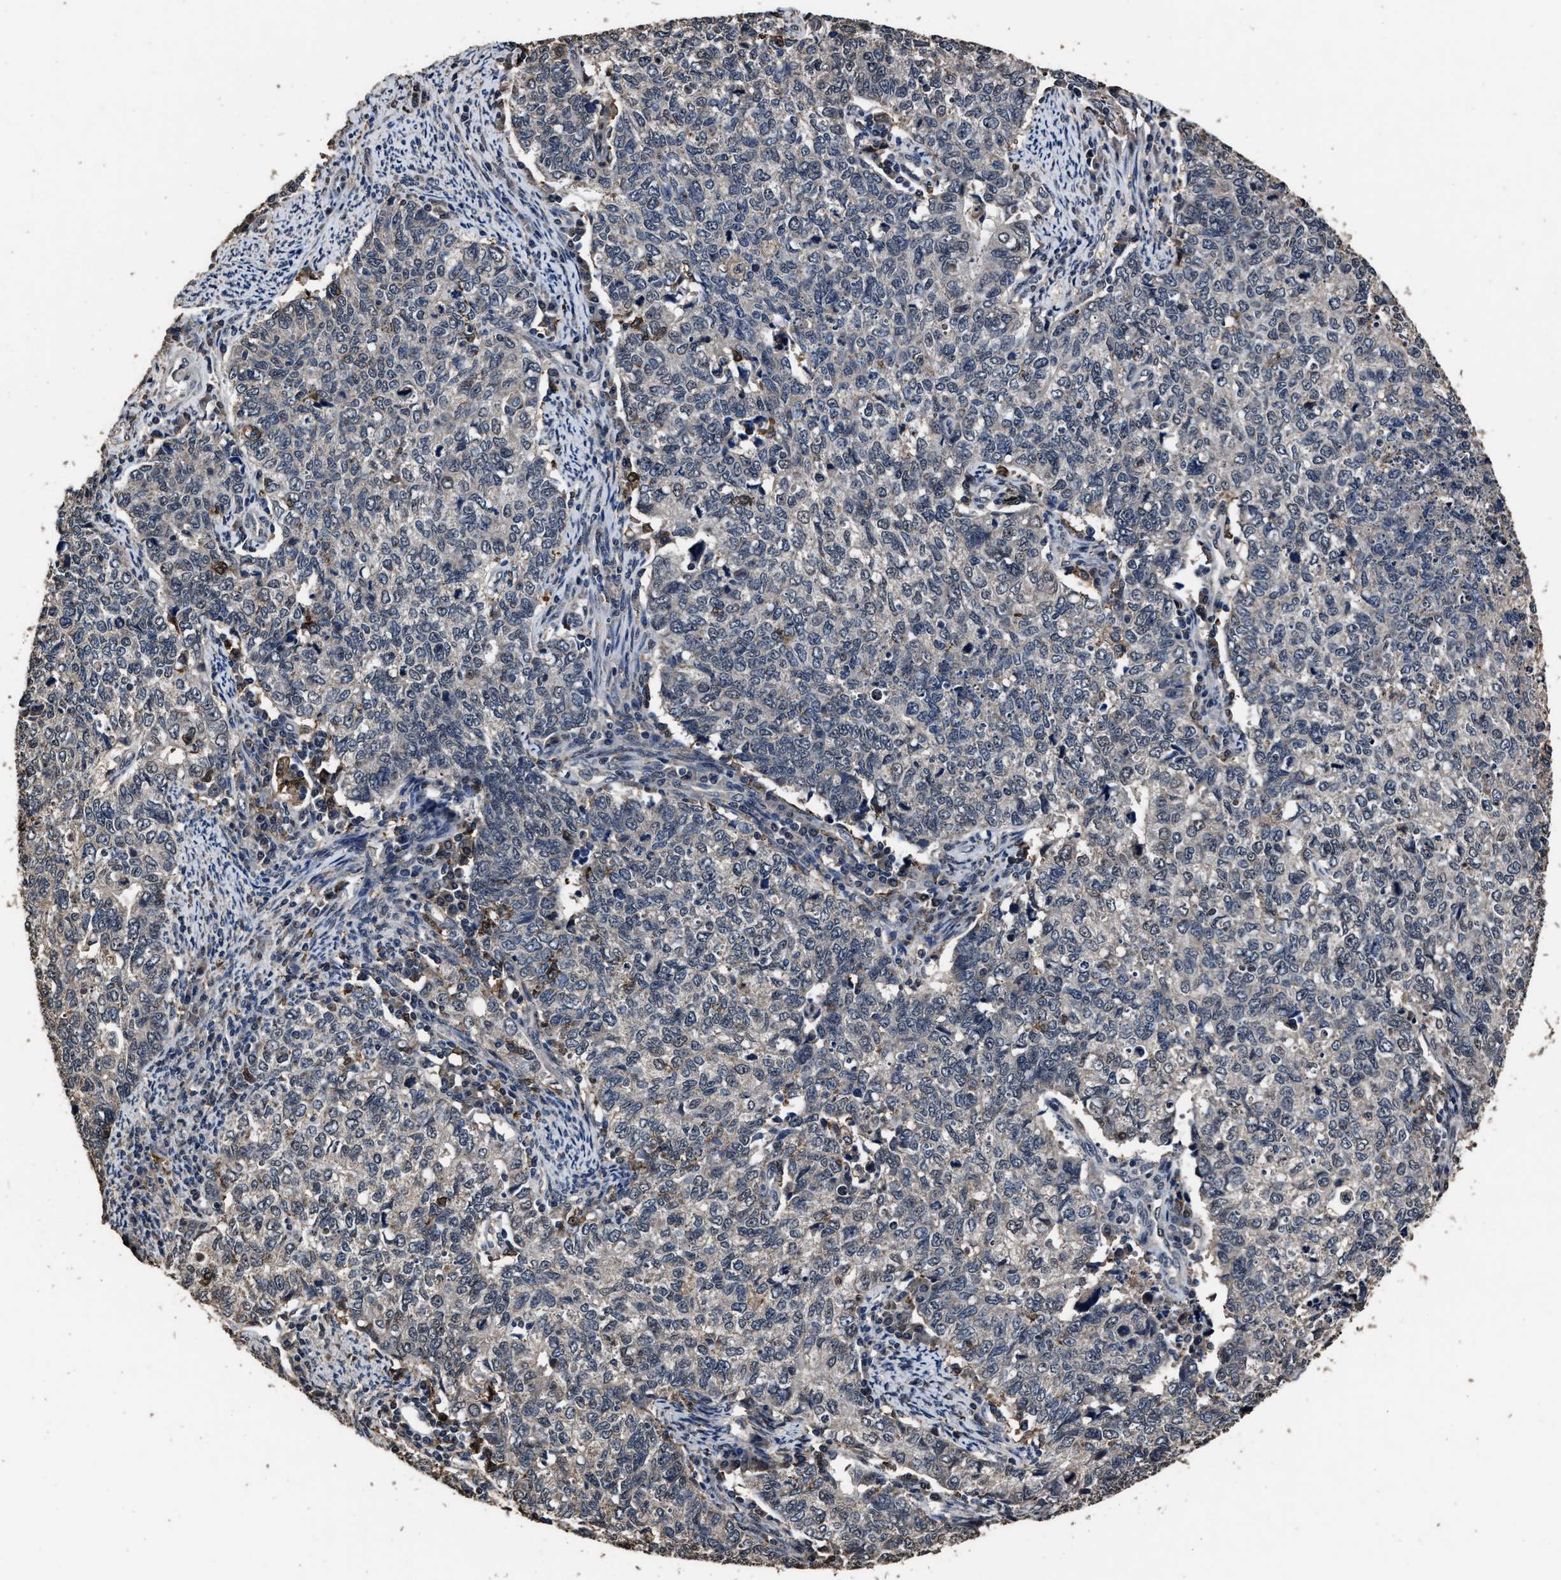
{"staining": {"intensity": "negative", "quantity": "none", "location": "none"}, "tissue": "cervical cancer", "cell_type": "Tumor cells", "image_type": "cancer", "snomed": [{"axis": "morphology", "description": "Squamous cell carcinoma, NOS"}, {"axis": "topography", "description": "Cervix"}], "caption": "An IHC micrograph of cervical cancer (squamous cell carcinoma) is shown. There is no staining in tumor cells of cervical cancer (squamous cell carcinoma). (Stains: DAB (3,3'-diaminobenzidine) immunohistochemistry (IHC) with hematoxylin counter stain, Microscopy: brightfield microscopy at high magnification).", "gene": "RSBN1L", "patient": {"sex": "female", "age": 63}}